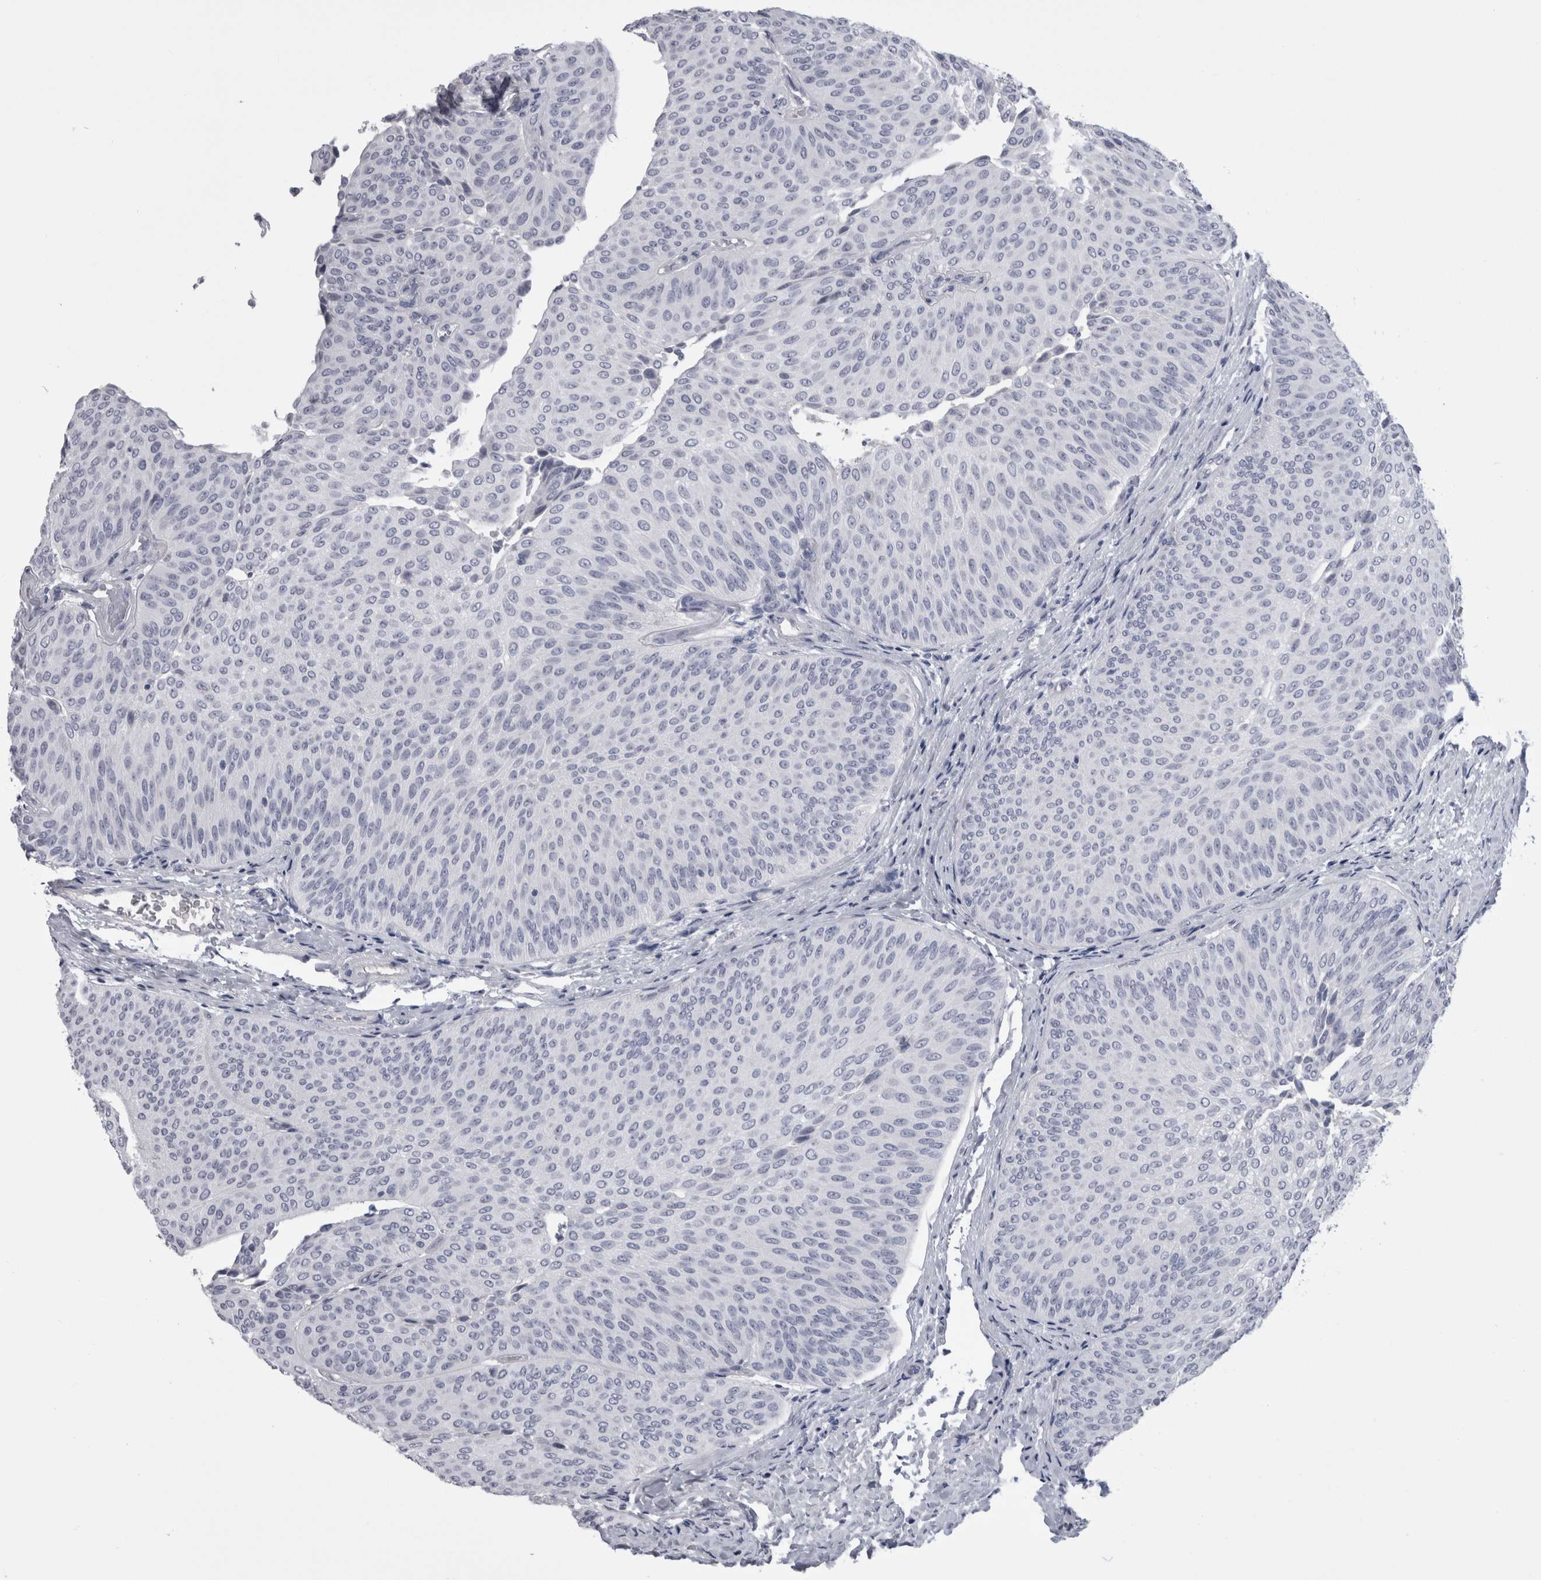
{"staining": {"intensity": "negative", "quantity": "none", "location": "none"}, "tissue": "urothelial cancer", "cell_type": "Tumor cells", "image_type": "cancer", "snomed": [{"axis": "morphology", "description": "Urothelial carcinoma, Low grade"}, {"axis": "topography", "description": "Urinary bladder"}], "caption": "The photomicrograph shows no significant staining in tumor cells of urothelial carcinoma (low-grade).", "gene": "PAX5", "patient": {"sex": "female", "age": 60}}